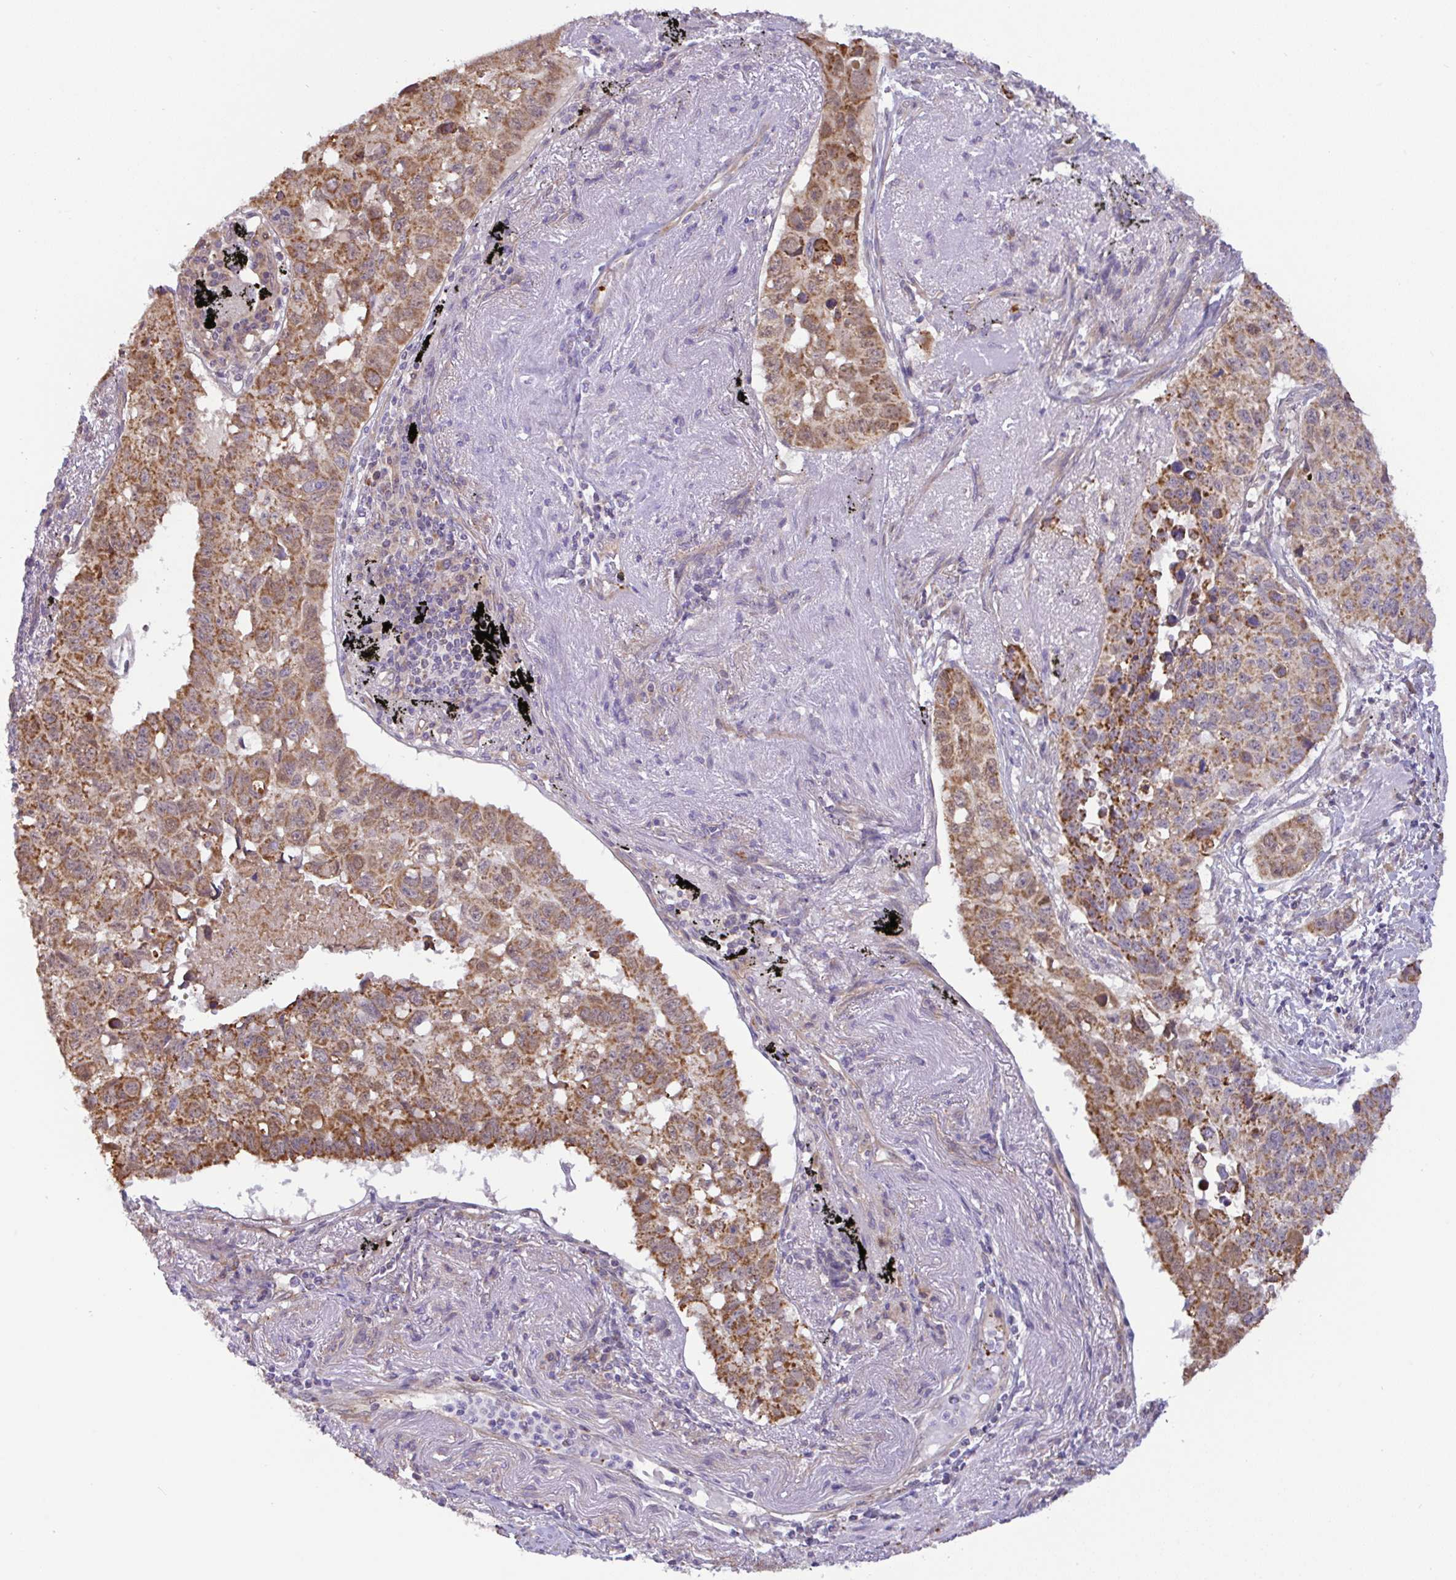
{"staining": {"intensity": "moderate", "quantity": ">75%", "location": "cytoplasmic/membranous"}, "tissue": "lung cancer", "cell_type": "Tumor cells", "image_type": "cancer", "snomed": [{"axis": "morphology", "description": "Squamous cell carcinoma, NOS"}, {"axis": "topography", "description": "Lung"}], "caption": "Lung cancer tissue reveals moderate cytoplasmic/membranous staining in approximately >75% of tumor cells (DAB = brown stain, brightfield microscopy at high magnification).", "gene": "DLEU7", "patient": {"sex": "male", "age": 60}}